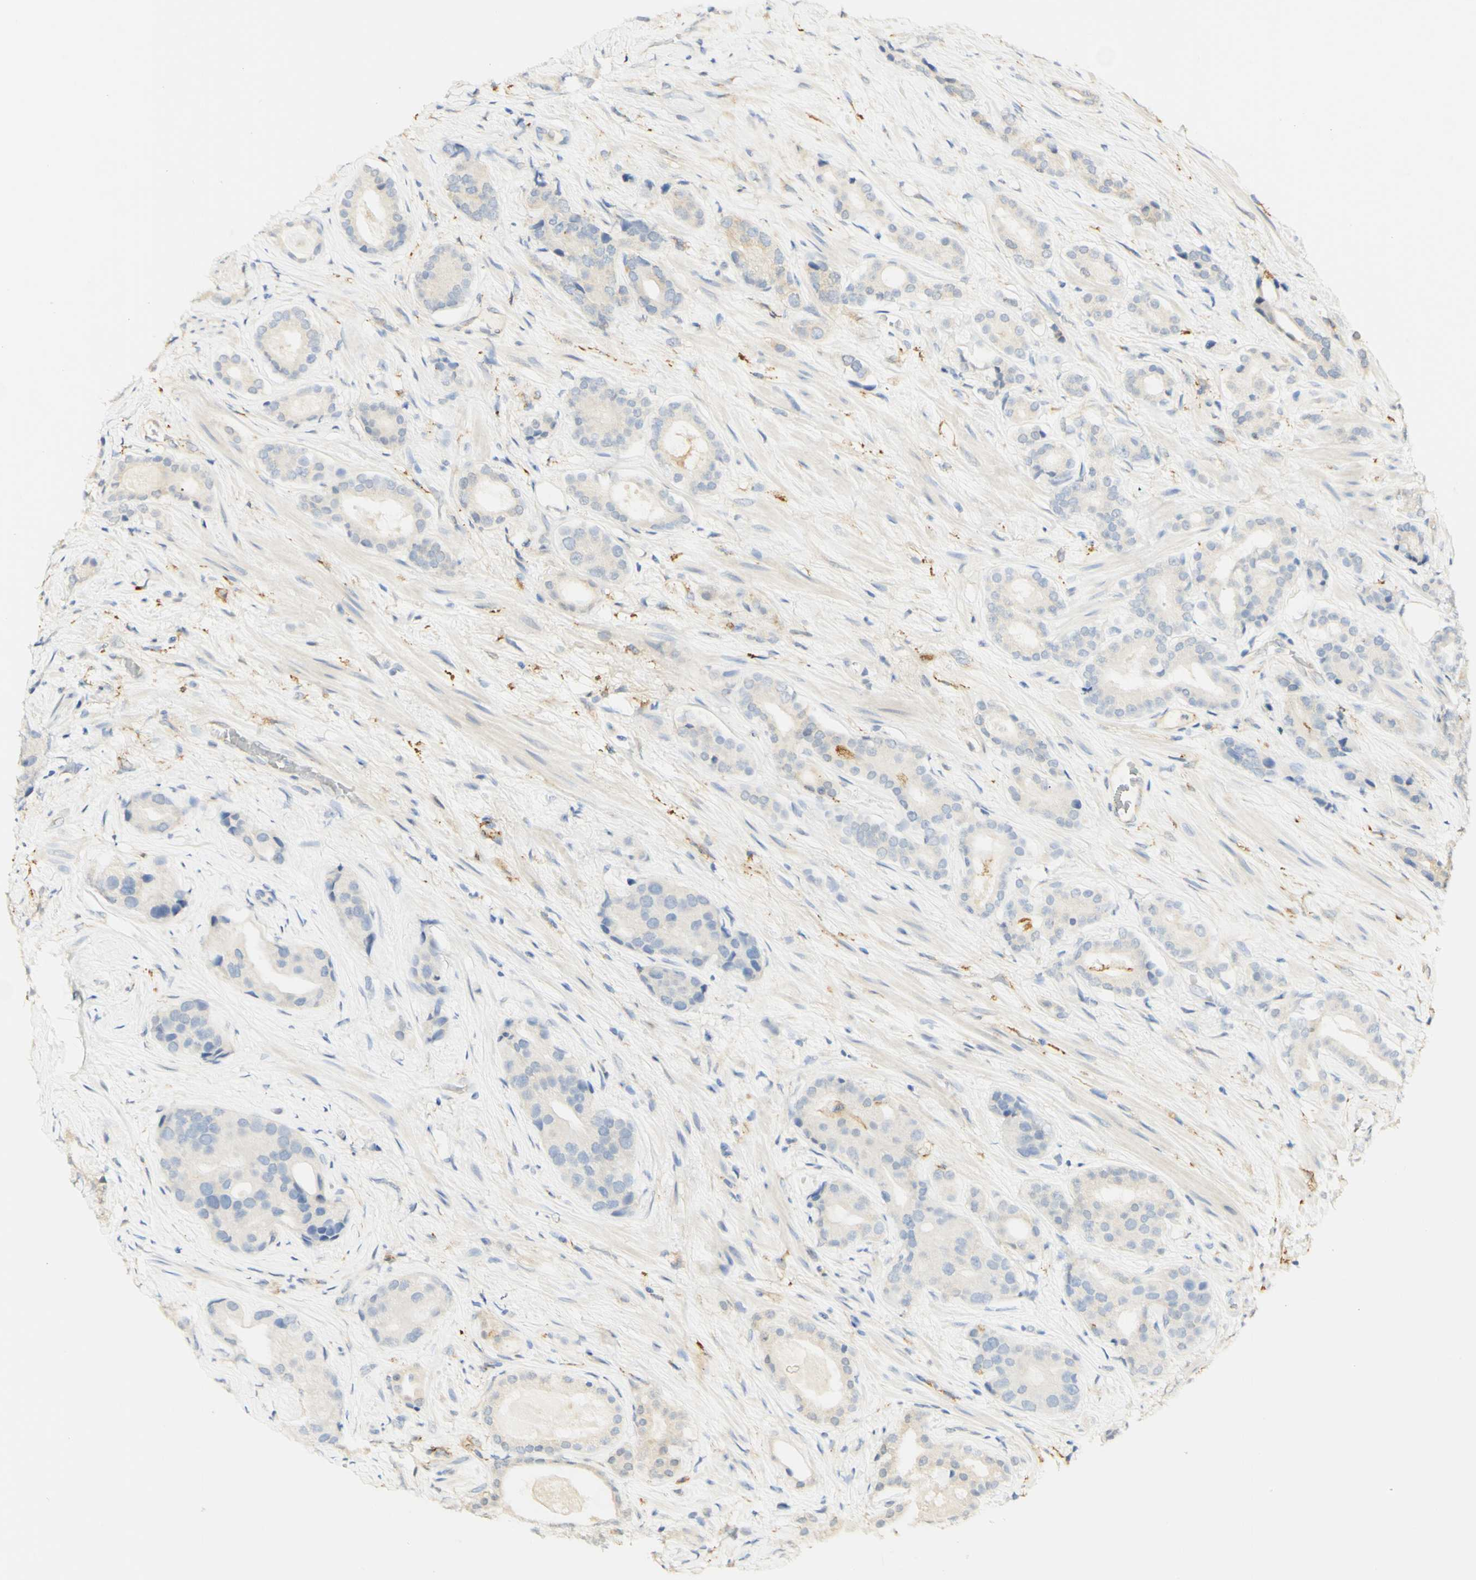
{"staining": {"intensity": "weak", "quantity": "<25%", "location": "cytoplasmic/membranous"}, "tissue": "prostate cancer", "cell_type": "Tumor cells", "image_type": "cancer", "snomed": [{"axis": "morphology", "description": "Adenocarcinoma, High grade"}, {"axis": "topography", "description": "Prostate"}], "caption": "Tumor cells show no significant expression in high-grade adenocarcinoma (prostate).", "gene": "FCGRT", "patient": {"sex": "male", "age": 71}}